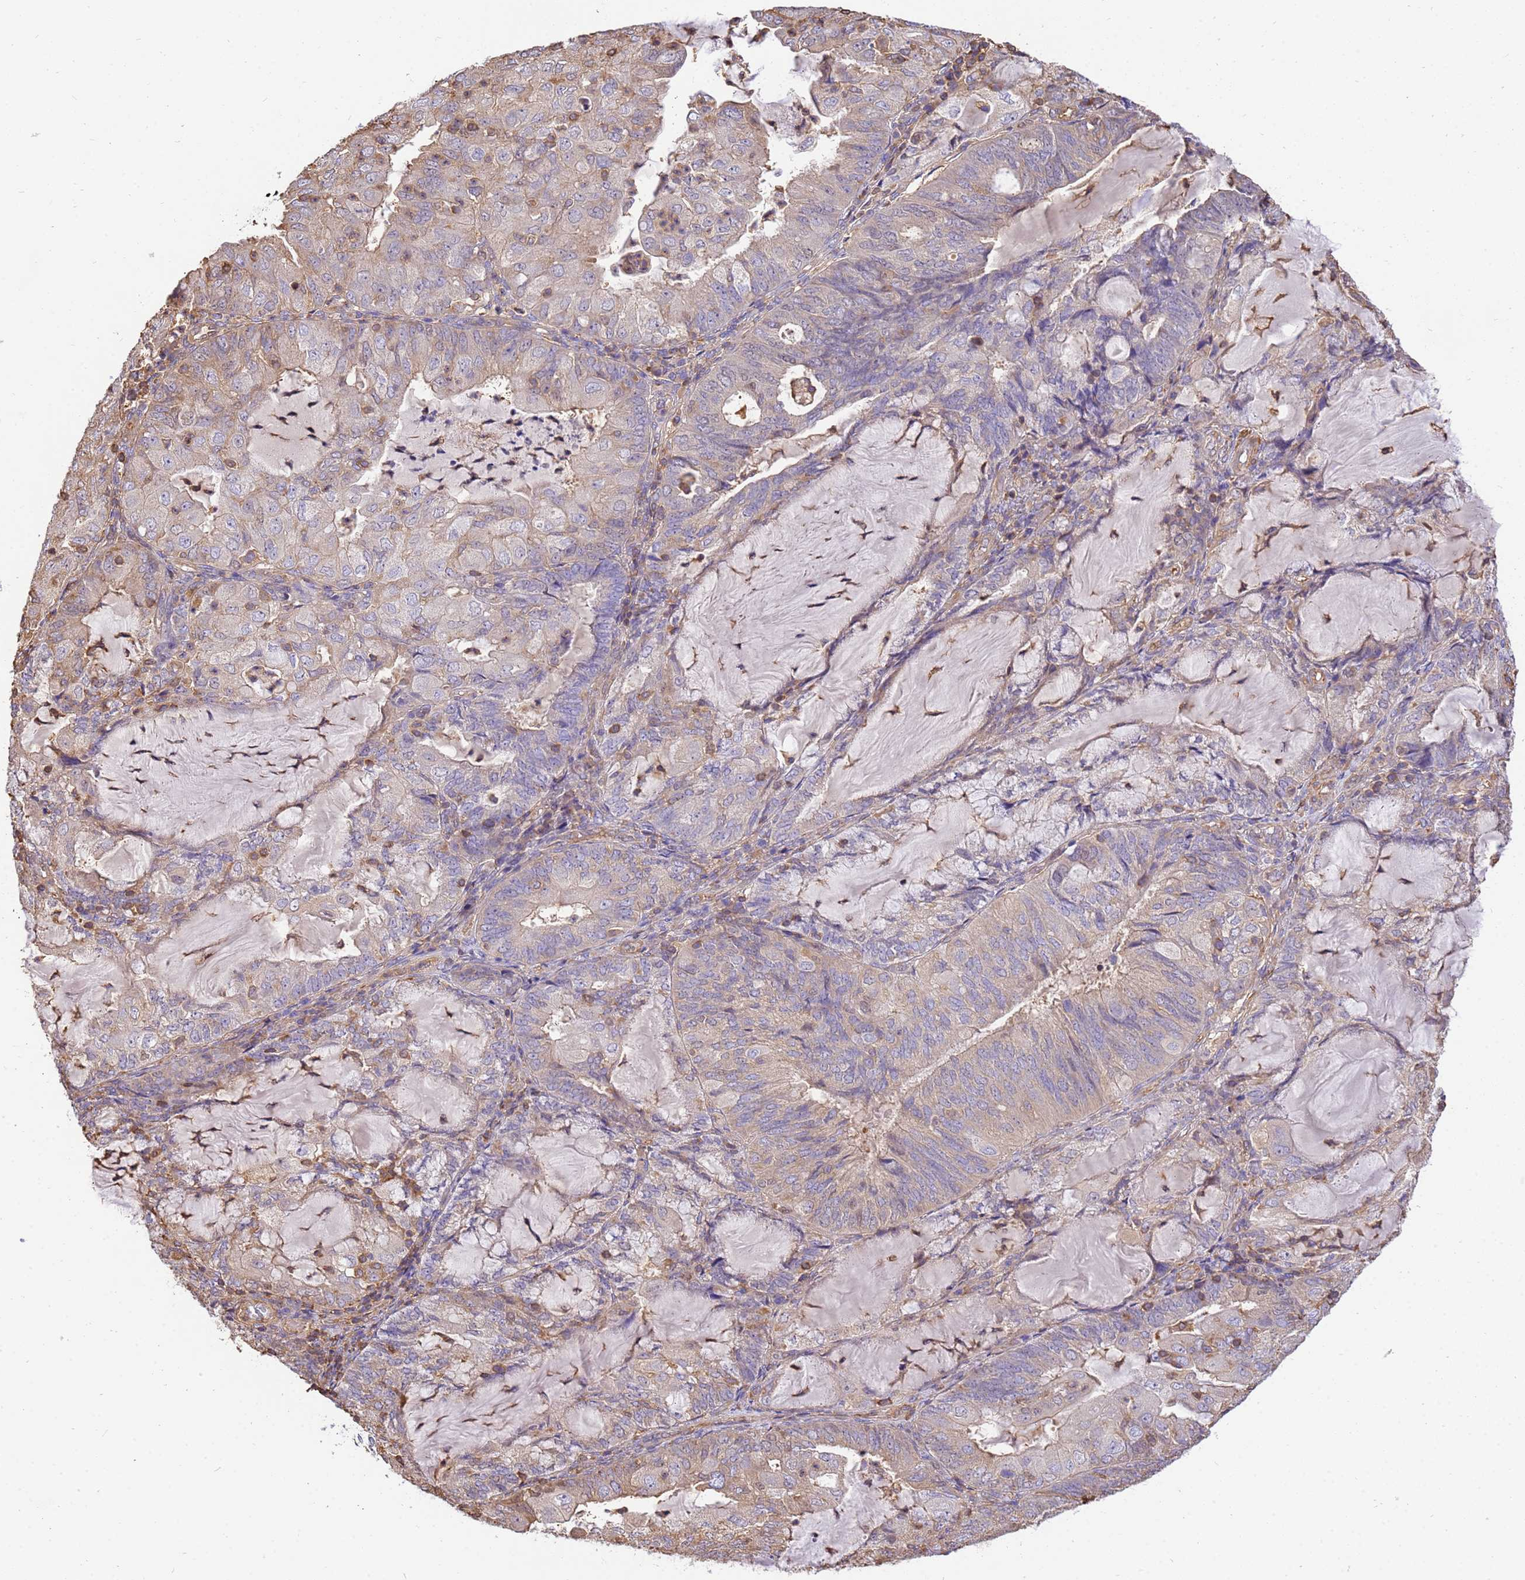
{"staining": {"intensity": "weak", "quantity": "<25%", "location": "cytoplasmic/membranous"}, "tissue": "endometrial cancer", "cell_type": "Tumor cells", "image_type": "cancer", "snomed": [{"axis": "morphology", "description": "Adenocarcinoma, NOS"}, {"axis": "topography", "description": "Endometrium"}], "caption": "The histopathology image exhibits no staining of tumor cells in endometrial cancer. The staining was performed using DAB to visualize the protein expression in brown, while the nuclei were stained in blue with hematoxylin (Magnification: 20x).", "gene": "WDR64", "patient": {"sex": "female", "age": 81}}